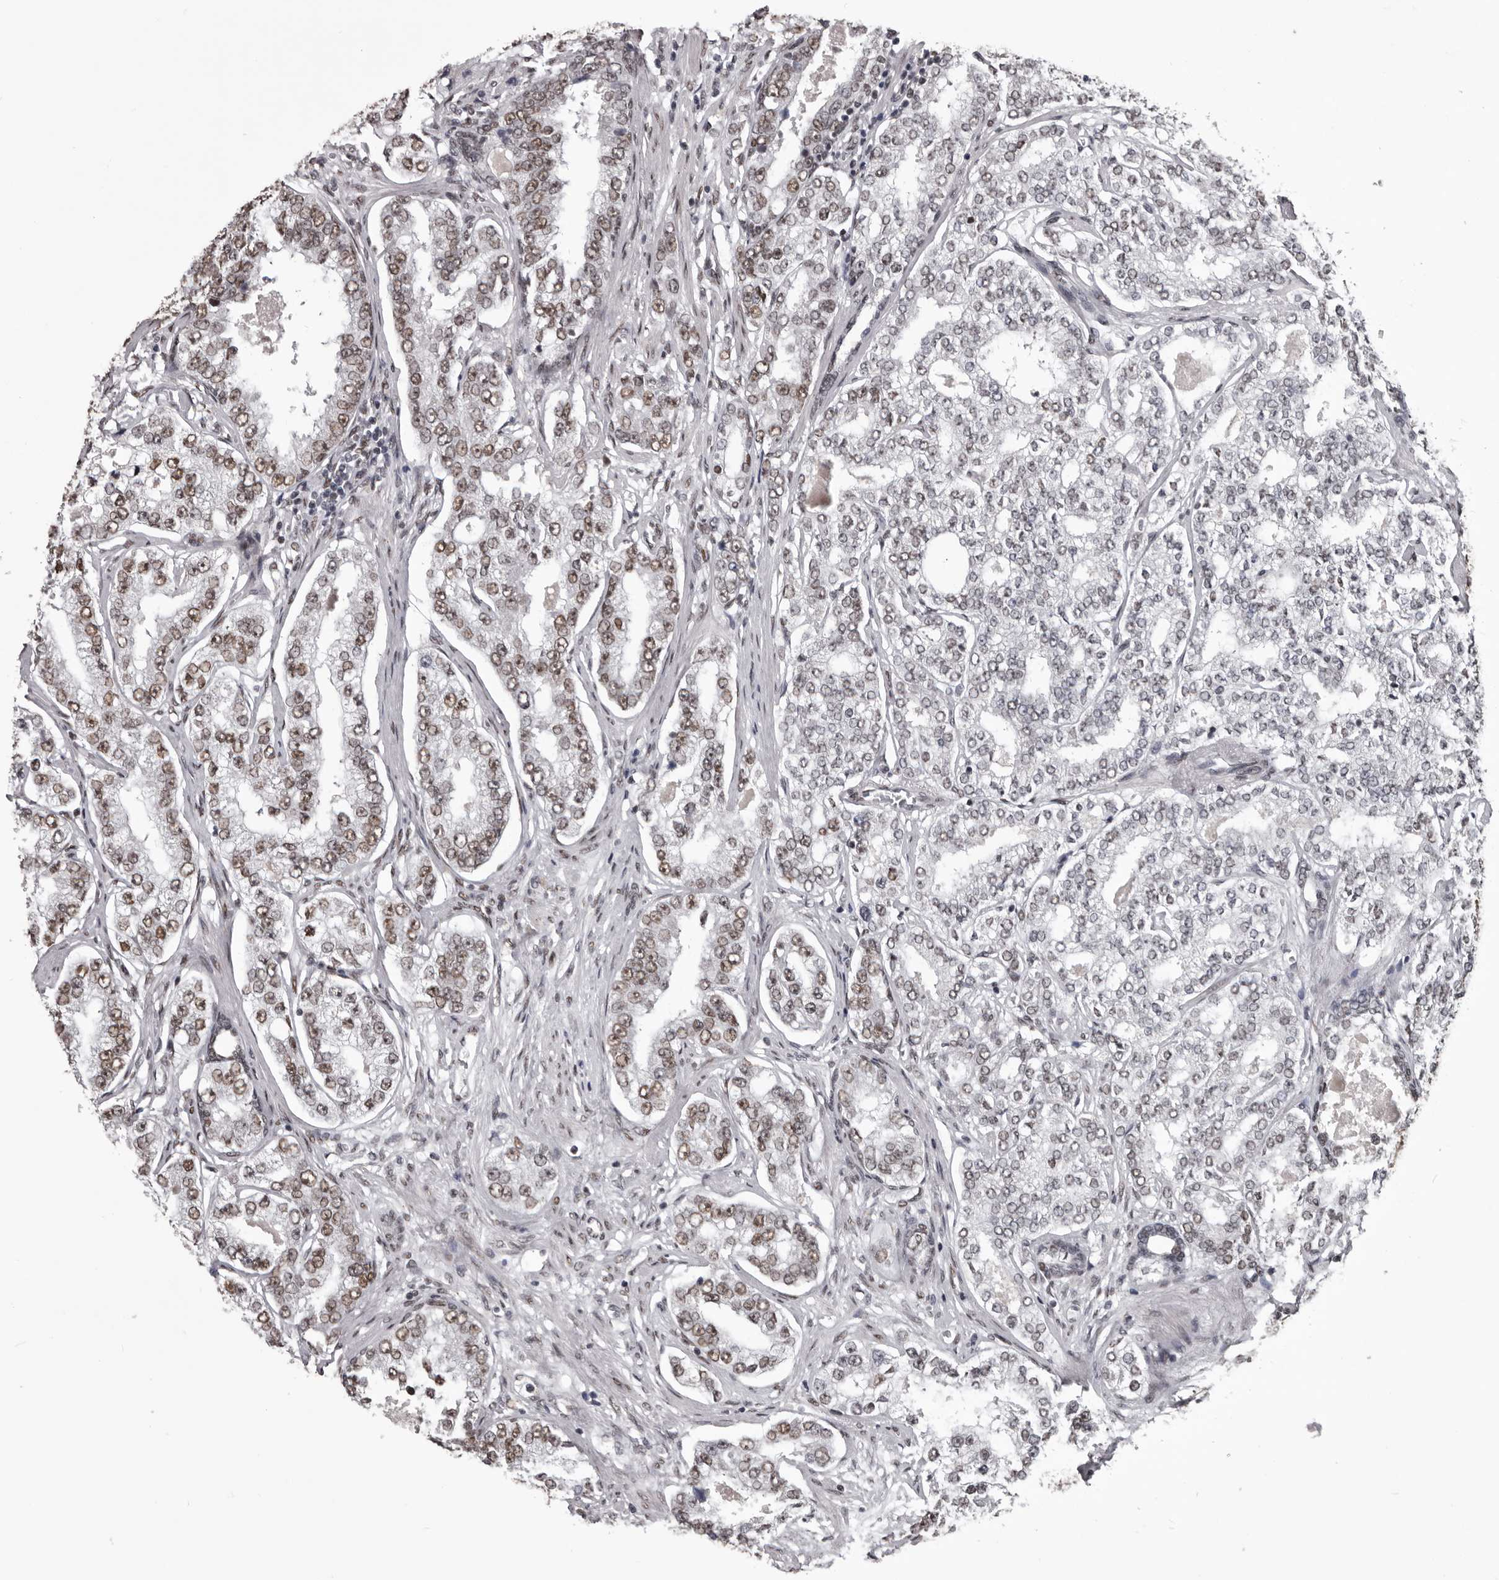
{"staining": {"intensity": "weak", "quantity": ">75%", "location": "nuclear"}, "tissue": "prostate cancer", "cell_type": "Tumor cells", "image_type": "cancer", "snomed": [{"axis": "morphology", "description": "Normal tissue, NOS"}, {"axis": "morphology", "description": "Adenocarcinoma, High grade"}, {"axis": "topography", "description": "Prostate"}], "caption": "Immunohistochemistry (IHC) of prostate high-grade adenocarcinoma displays low levels of weak nuclear expression in approximately >75% of tumor cells.", "gene": "NUMA1", "patient": {"sex": "male", "age": 83}}